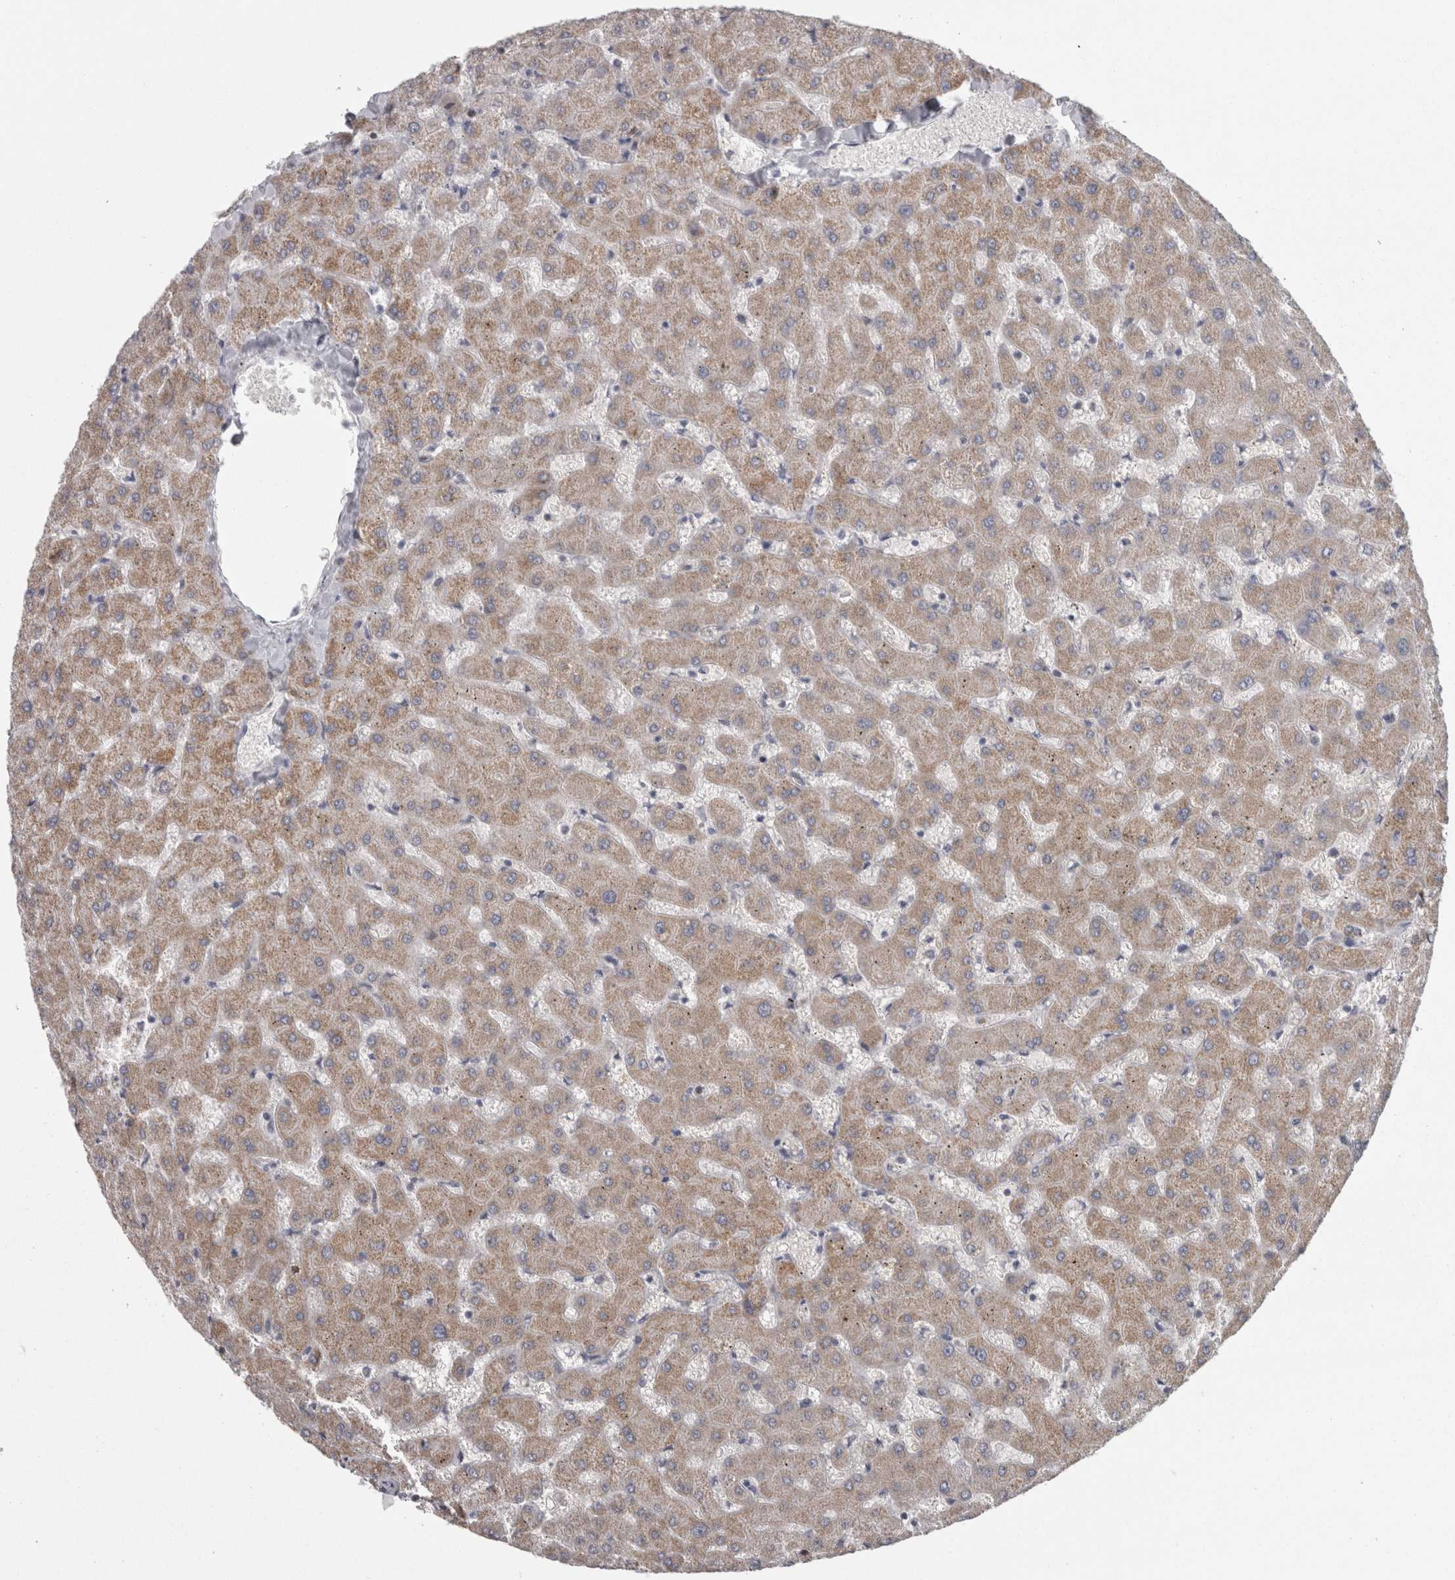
{"staining": {"intensity": "weak", "quantity": "<25%", "location": "cytoplasmic/membranous"}, "tissue": "liver", "cell_type": "Cholangiocytes", "image_type": "normal", "snomed": [{"axis": "morphology", "description": "Normal tissue, NOS"}, {"axis": "topography", "description": "Liver"}], "caption": "This is an IHC histopathology image of benign liver. There is no positivity in cholangiocytes.", "gene": "TCAP", "patient": {"sex": "female", "age": 63}}